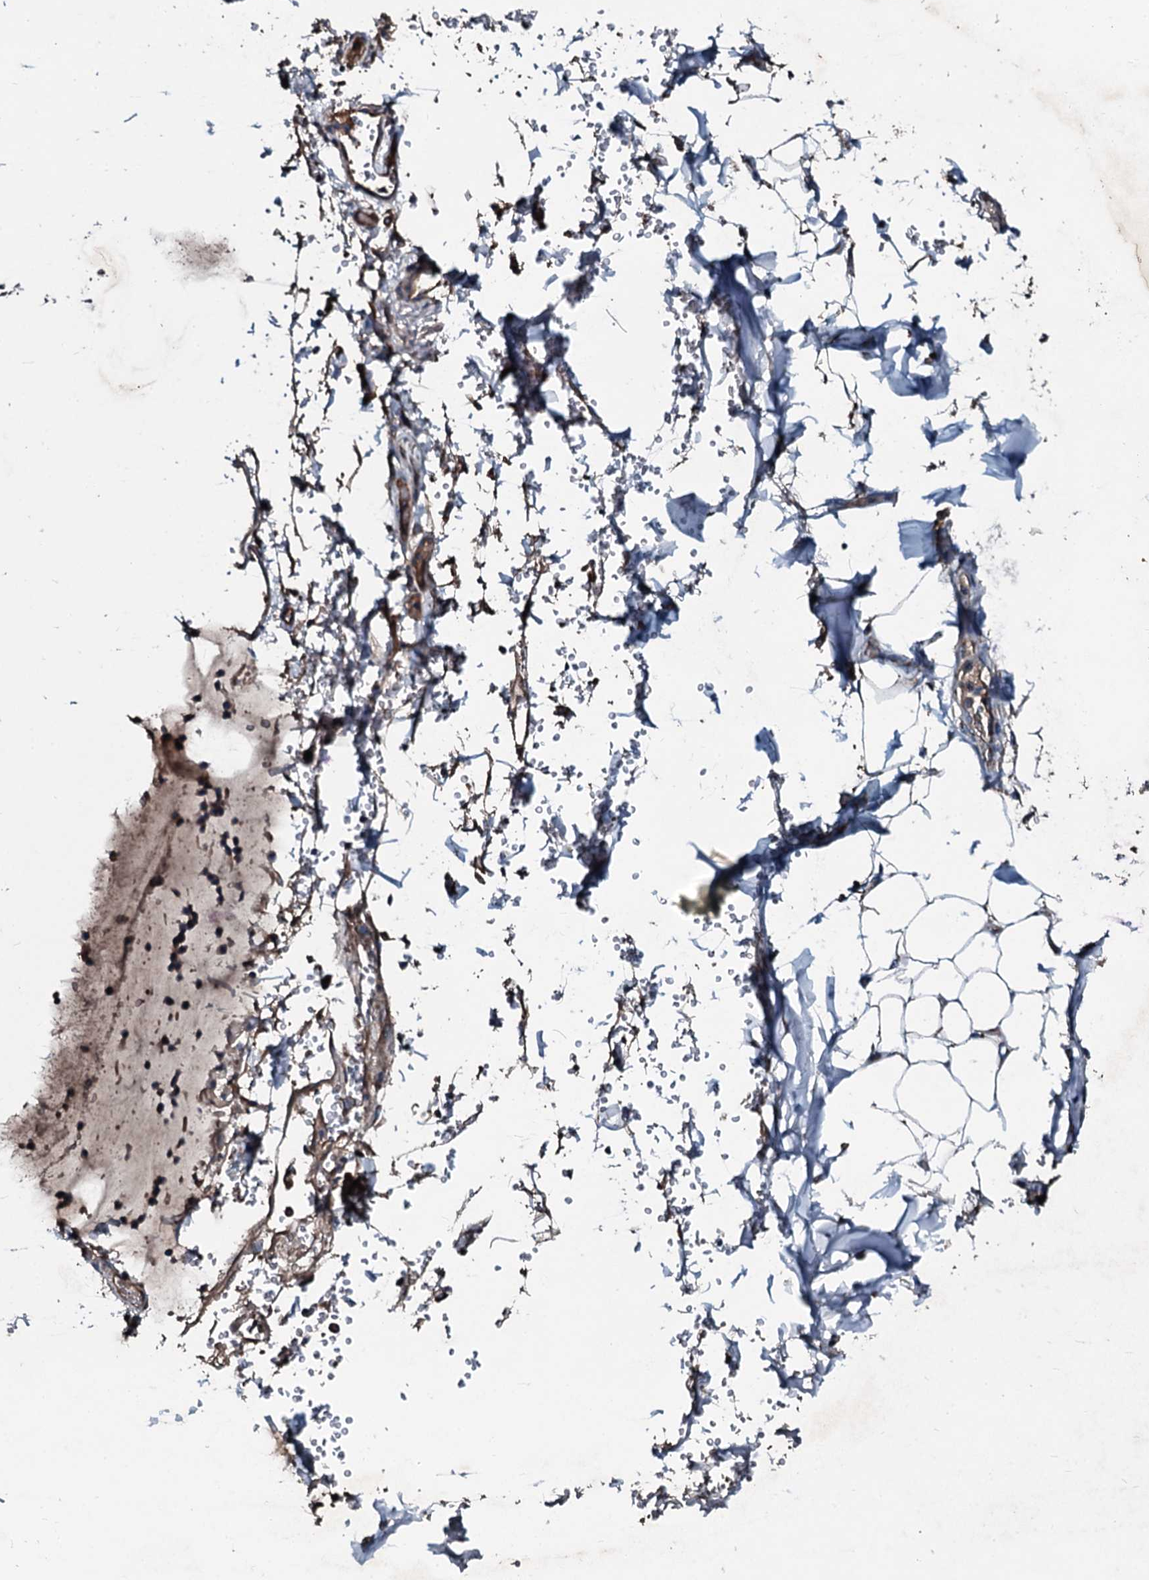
{"staining": {"intensity": "moderate", "quantity": "<25%", "location": "cytoplasmic/membranous"}, "tissue": "adipose tissue", "cell_type": "Adipocytes", "image_type": "normal", "snomed": [{"axis": "morphology", "description": "Normal tissue, NOS"}, {"axis": "topography", "description": "Lymph node"}, {"axis": "topography", "description": "Cartilage tissue"}, {"axis": "topography", "description": "Bronchus"}], "caption": "Brown immunohistochemical staining in unremarkable human adipose tissue displays moderate cytoplasmic/membranous expression in about <25% of adipocytes. Nuclei are stained in blue.", "gene": "ACSS3", "patient": {"sex": "male", "age": 63}}